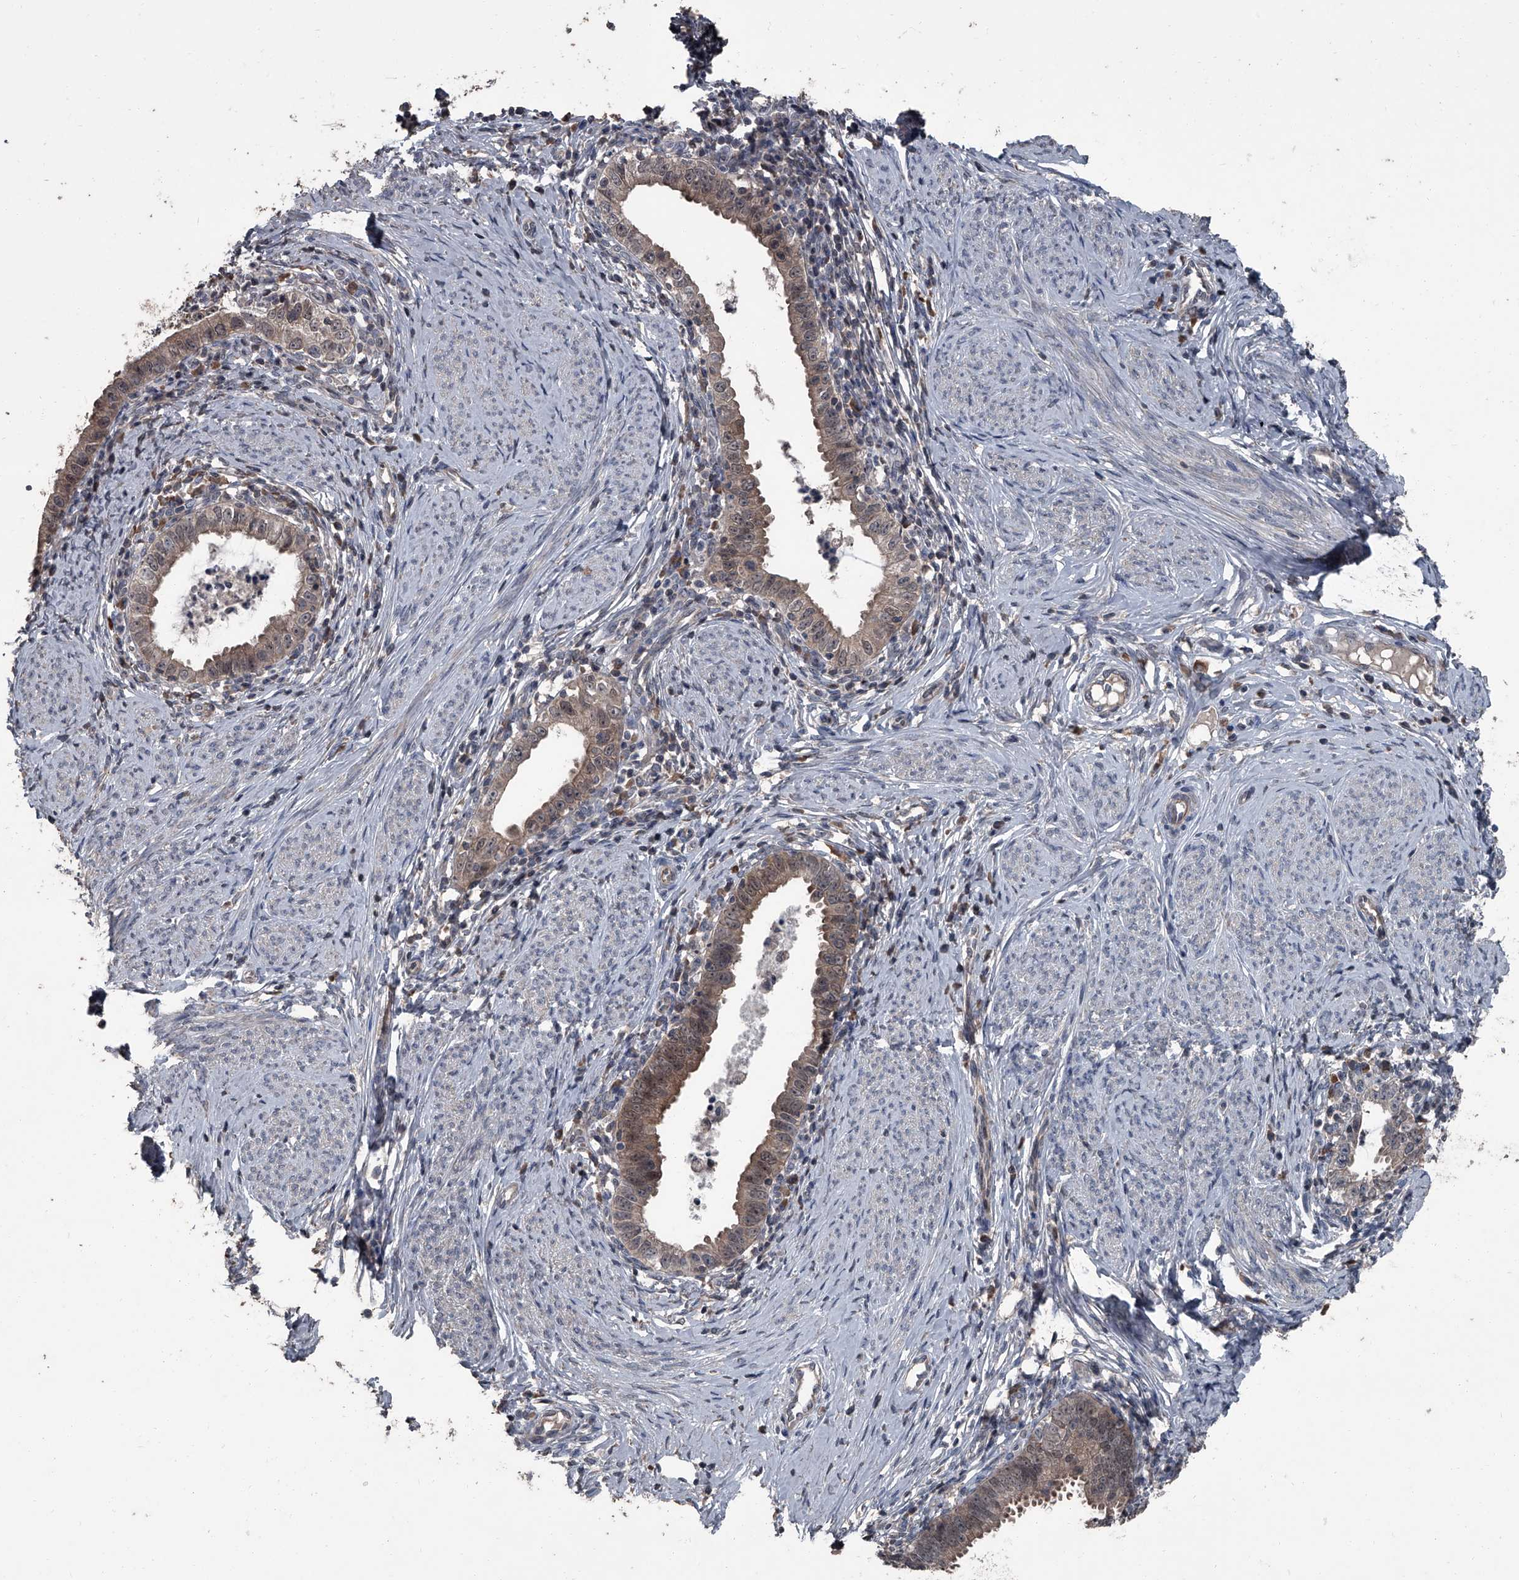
{"staining": {"intensity": "moderate", "quantity": ">75%", "location": "cytoplasmic/membranous,nuclear"}, "tissue": "cervical cancer", "cell_type": "Tumor cells", "image_type": "cancer", "snomed": [{"axis": "morphology", "description": "Adenocarcinoma, NOS"}, {"axis": "topography", "description": "Cervix"}], "caption": "This is a histology image of immunohistochemistry (IHC) staining of adenocarcinoma (cervical), which shows moderate positivity in the cytoplasmic/membranous and nuclear of tumor cells.", "gene": "OARD1", "patient": {"sex": "female", "age": 36}}